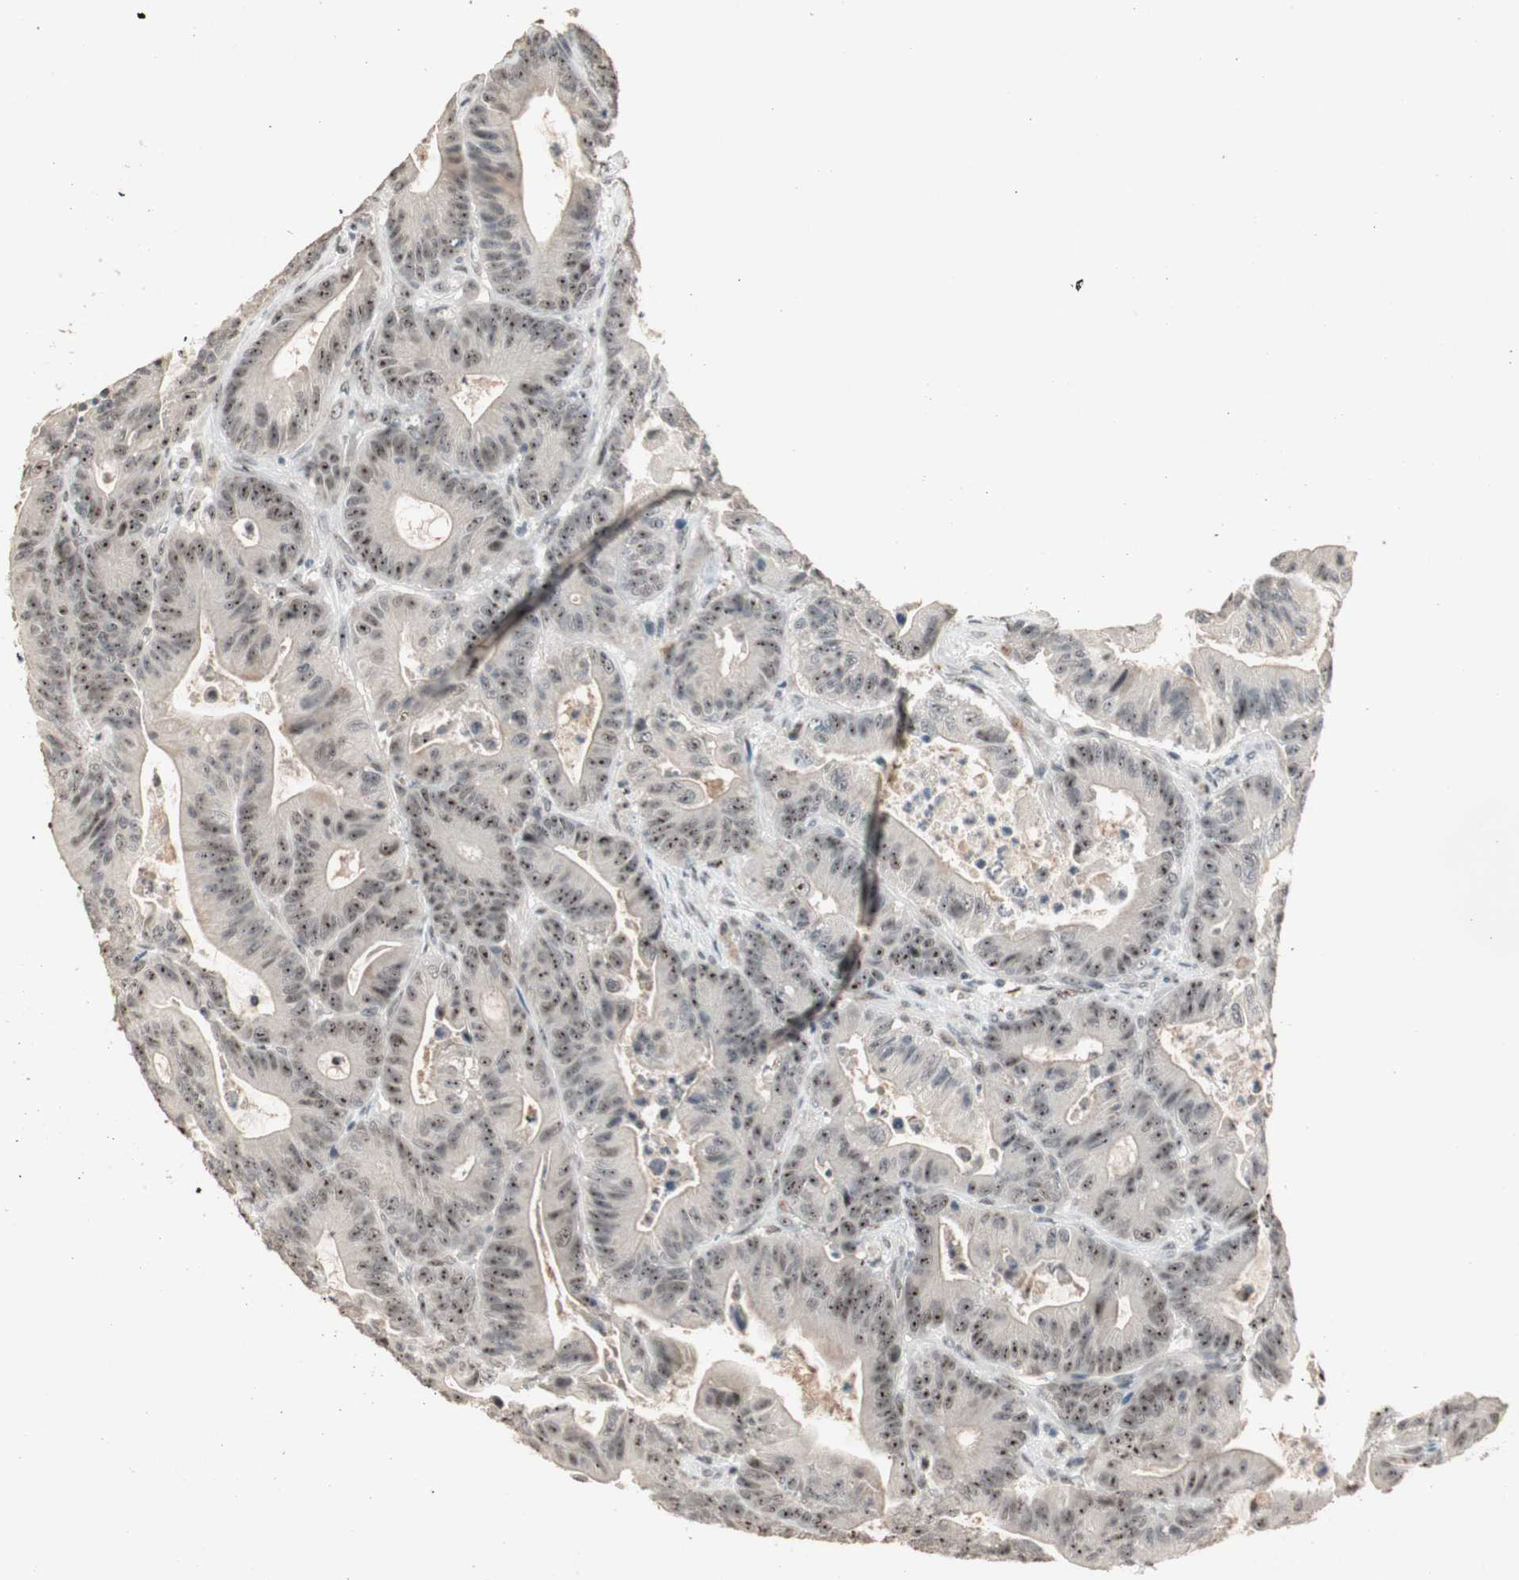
{"staining": {"intensity": "moderate", "quantity": ">75%", "location": "nuclear"}, "tissue": "colorectal cancer", "cell_type": "Tumor cells", "image_type": "cancer", "snomed": [{"axis": "morphology", "description": "Adenocarcinoma, NOS"}, {"axis": "topography", "description": "Colon"}], "caption": "Colorectal adenocarcinoma stained with a protein marker demonstrates moderate staining in tumor cells.", "gene": "ETV4", "patient": {"sex": "female", "age": 84}}